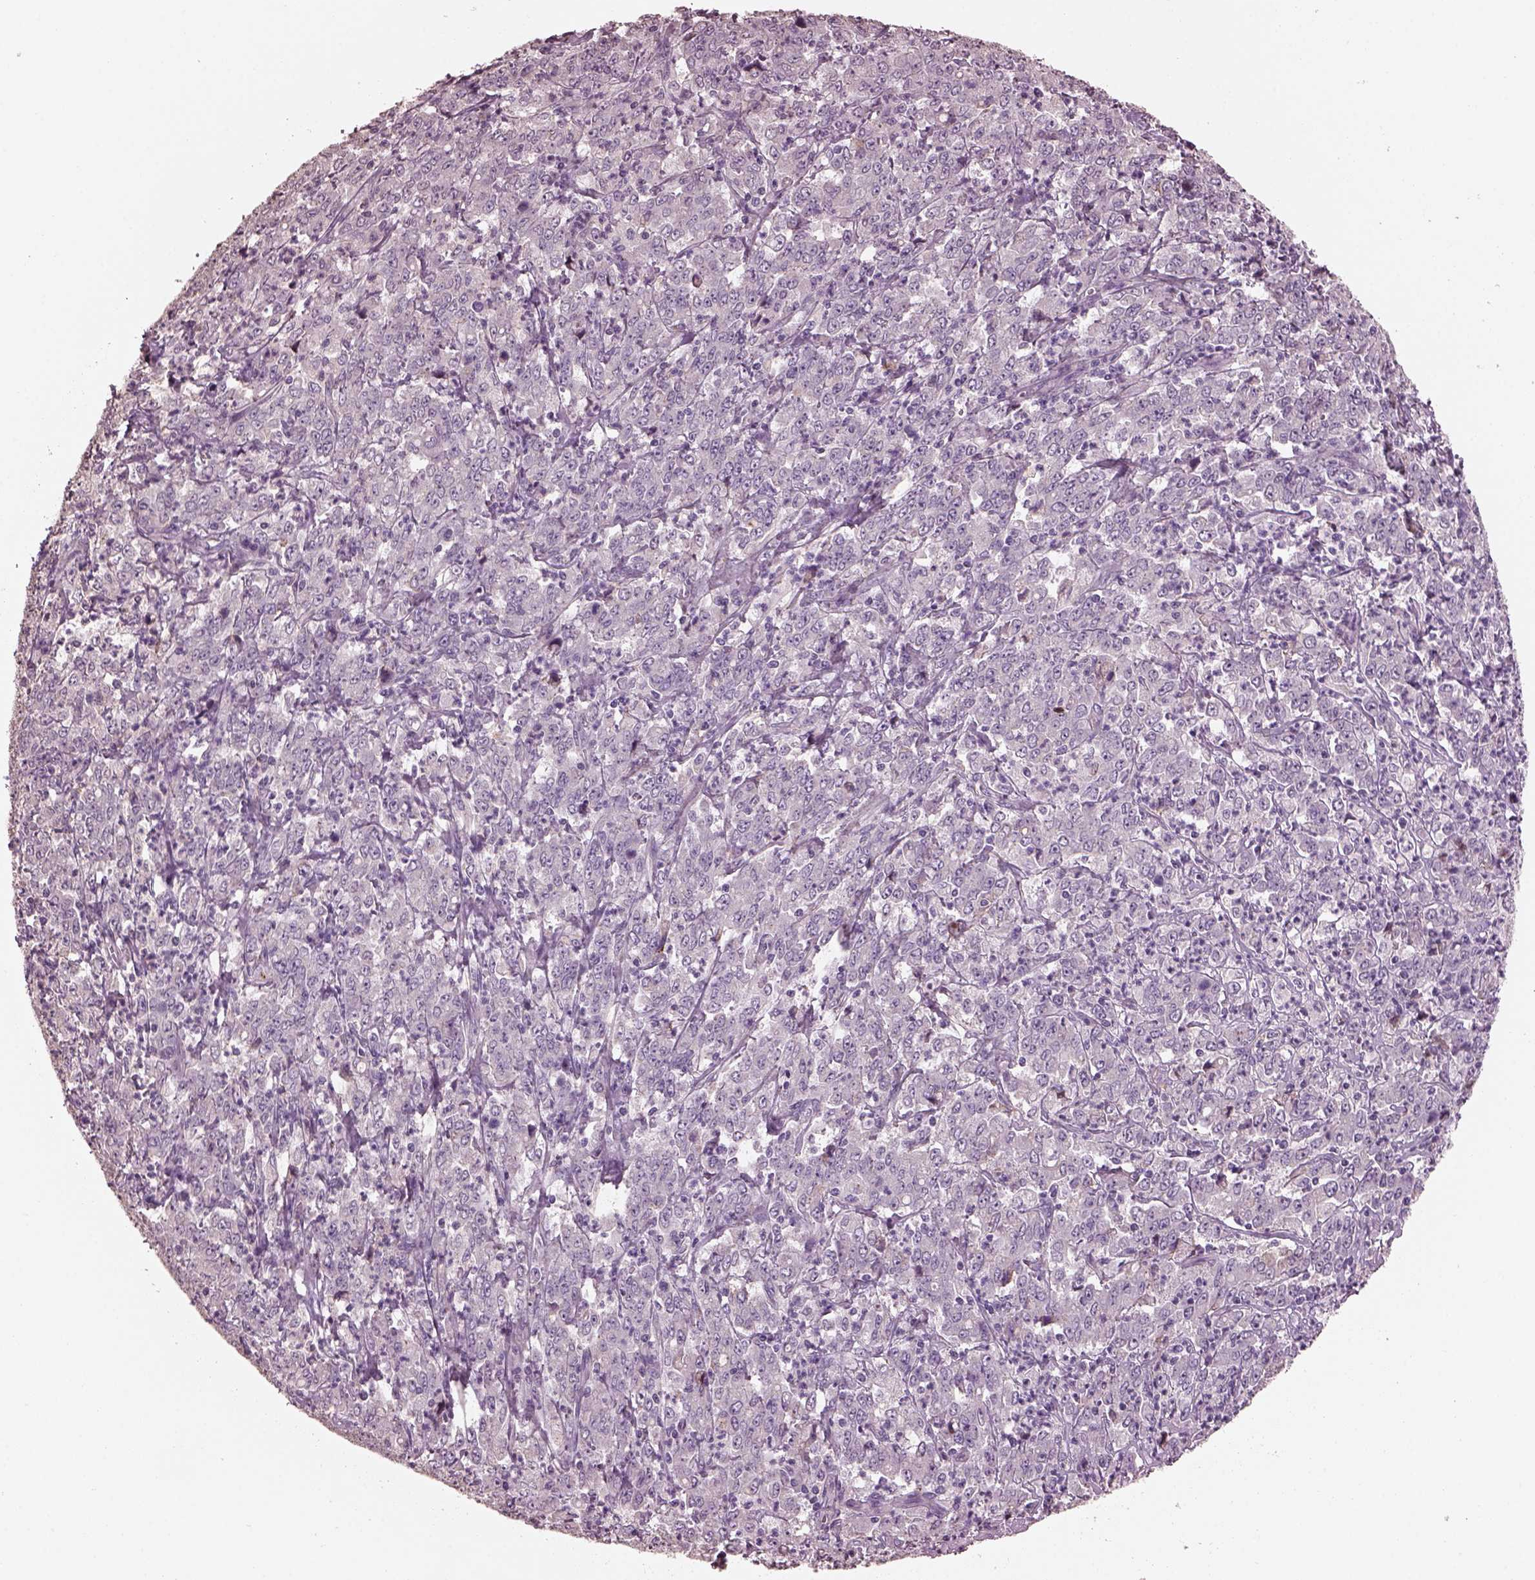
{"staining": {"intensity": "negative", "quantity": "none", "location": "none"}, "tissue": "stomach cancer", "cell_type": "Tumor cells", "image_type": "cancer", "snomed": [{"axis": "morphology", "description": "Adenocarcinoma, NOS"}, {"axis": "topography", "description": "Stomach, lower"}], "caption": "Immunohistochemistry (IHC) photomicrograph of neoplastic tissue: human stomach adenocarcinoma stained with DAB (3,3'-diaminobenzidine) displays no significant protein staining in tumor cells.", "gene": "SRI", "patient": {"sex": "female", "age": 71}}